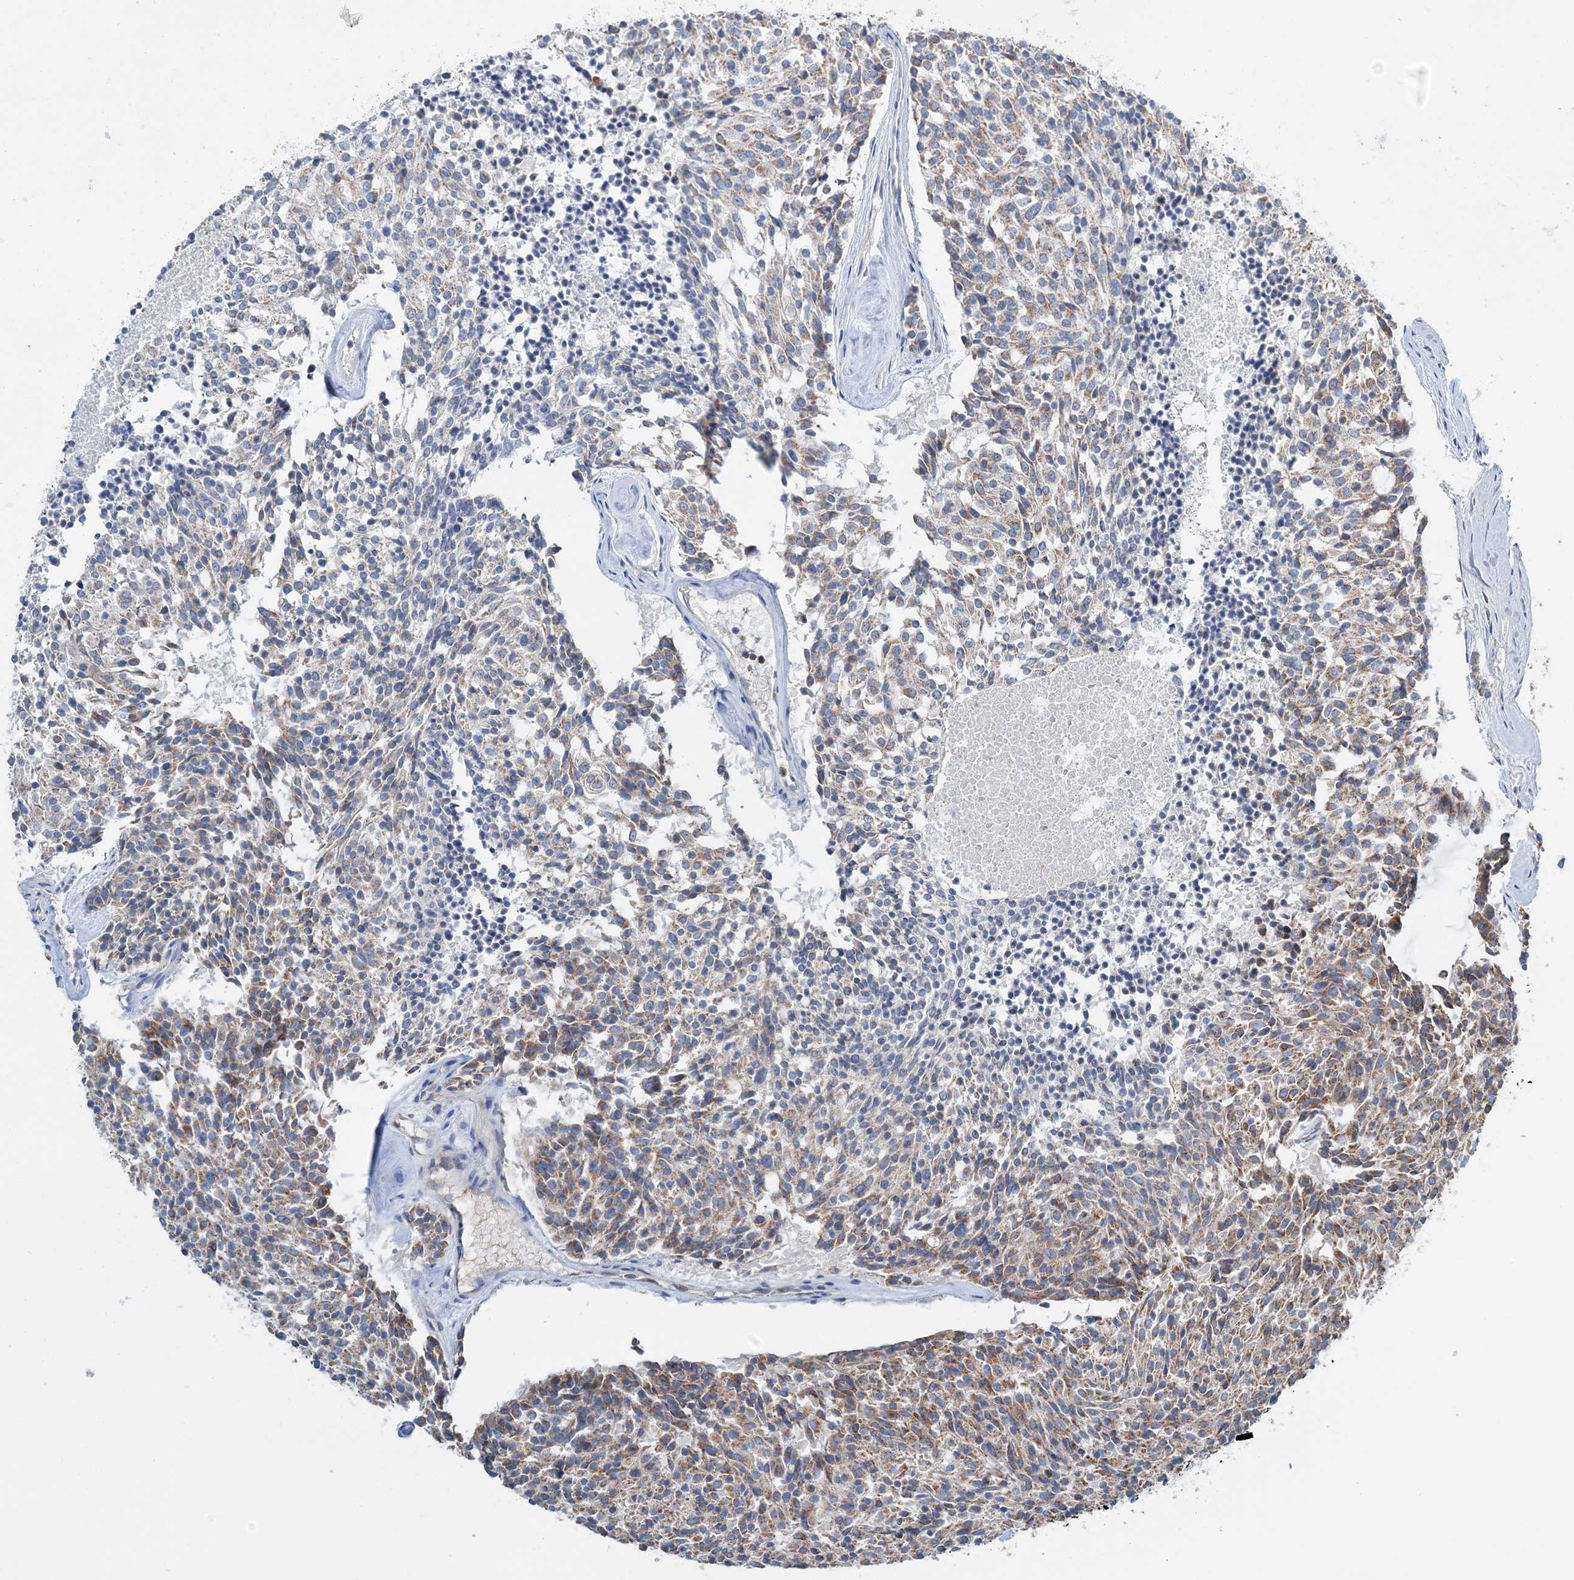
{"staining": {"intensity": "moderate", "quantity": "25%-75%", "location": "cytoplasmic/membranous"}, "tissue": "carcinoid", "cell_type": "Tumor cells", "image_type": "cancer", "snomed": [{"axis": "morphology", "description": "Carcinoid, malignant, NOS"}, {"axis": "topography", "description": "Pancreas"}], "caption": "An immunohistochemistry (IHC) micrograph of neoplastic tissue is shown. Protein staining in brown labels moderate cytoplasmic/membranous positivity in carcinoid (malignant) within tumor cells. (DAB (3,3'-diaminobenzidine) IHC with brightfield microscopy, high magnification).", "gene": "TMLHE", "patient": {"sex": "female", "age": 54}}